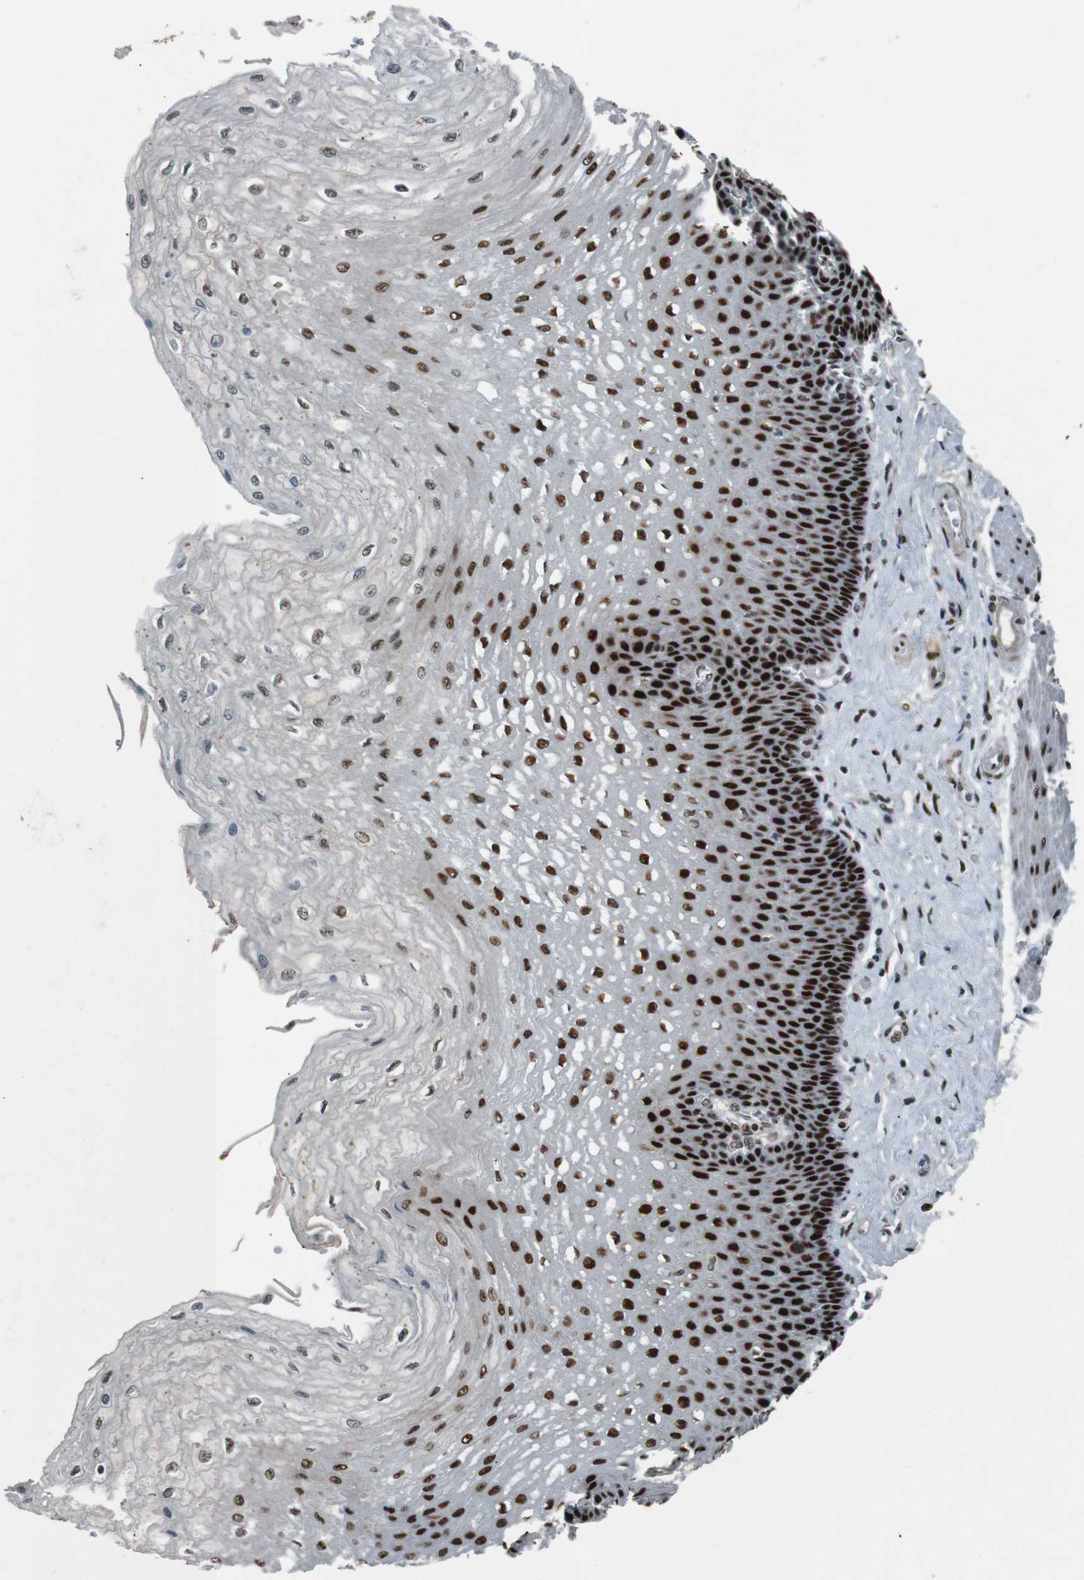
{"staining": {"intensity": "strong", "quantity": ">75%", "location": "nuclear"}, "tissue": "esophagus", "cell_type": "Squamous epithelial cells", "image_type": "normal", "snomed": [{"axis": "morphology", "description": "Normal tissue, NOS"}, {"axis": "topography", "description": "Esophagus"}], "caption": "DAB immunohistochemical staining of benign human esophagus reveals strong nuclear protein expression in about >75% of squamous epithelial cells. The staining was performed using DAB (3,3'-diaminobenzidine), with brown indicating positive protein expression. Nuclei are stained blue with hematoxylin.", "gene": "HEXIM1", "patient": {"sex": "female", "age": 72}}